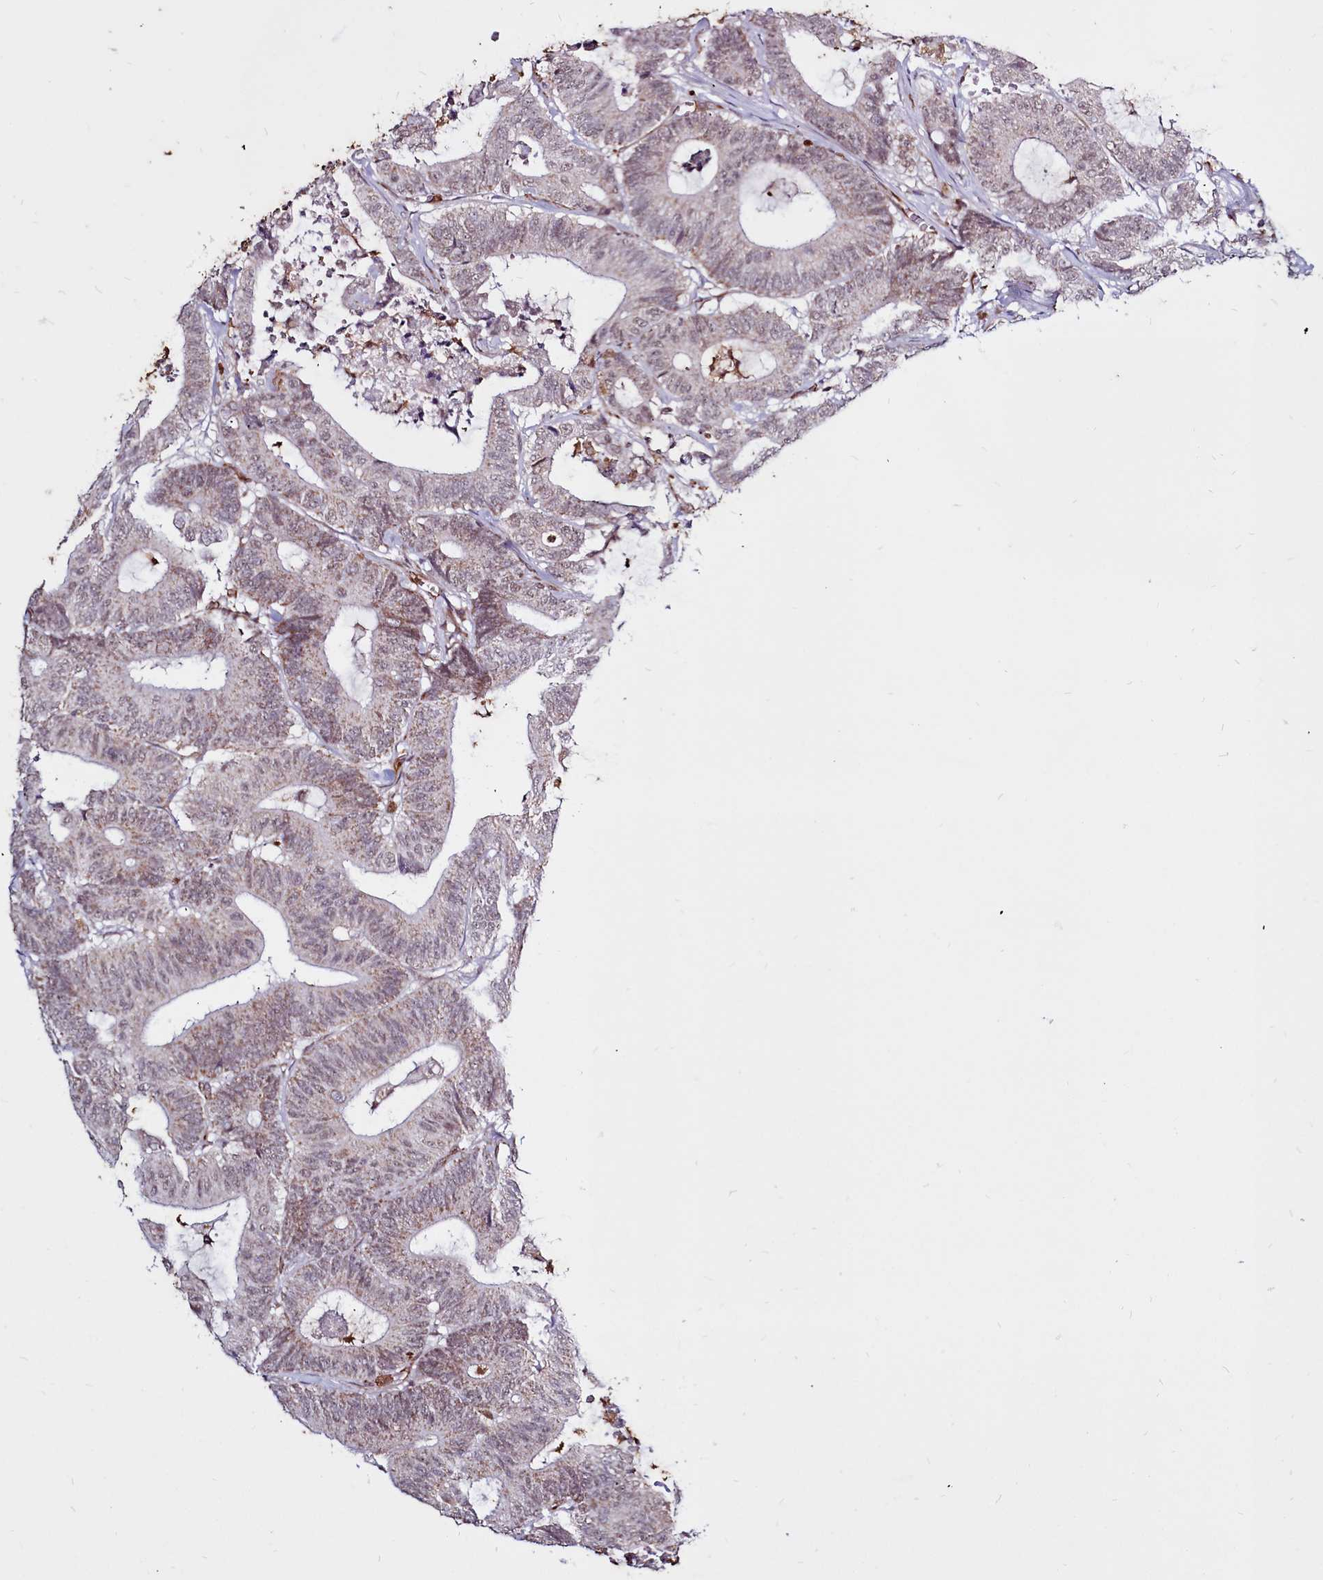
{"staining": {"intensity": "weak", "quantity": "25%-75%", "location": "cytoplasmic/membranous,nuclear"}, "tissue": "colorectal cancer", "cell_type": "Tumor cells", "image_type": "cancer", "snomed": [{"axis": "morphology", "description": "Adenocarcinoma, NOS"}, {"axis": "topography", "description": "Colon"}], "caption": "Human adenocarcinoma (colorectal) stained with a brown dye exhibits weak cytoplasmic/membranous and nuclear positive positivity in approximately 25%-75% of tumor cells.", "gene": "CLK3", "patient": {"sex": "female", "age": 84}}